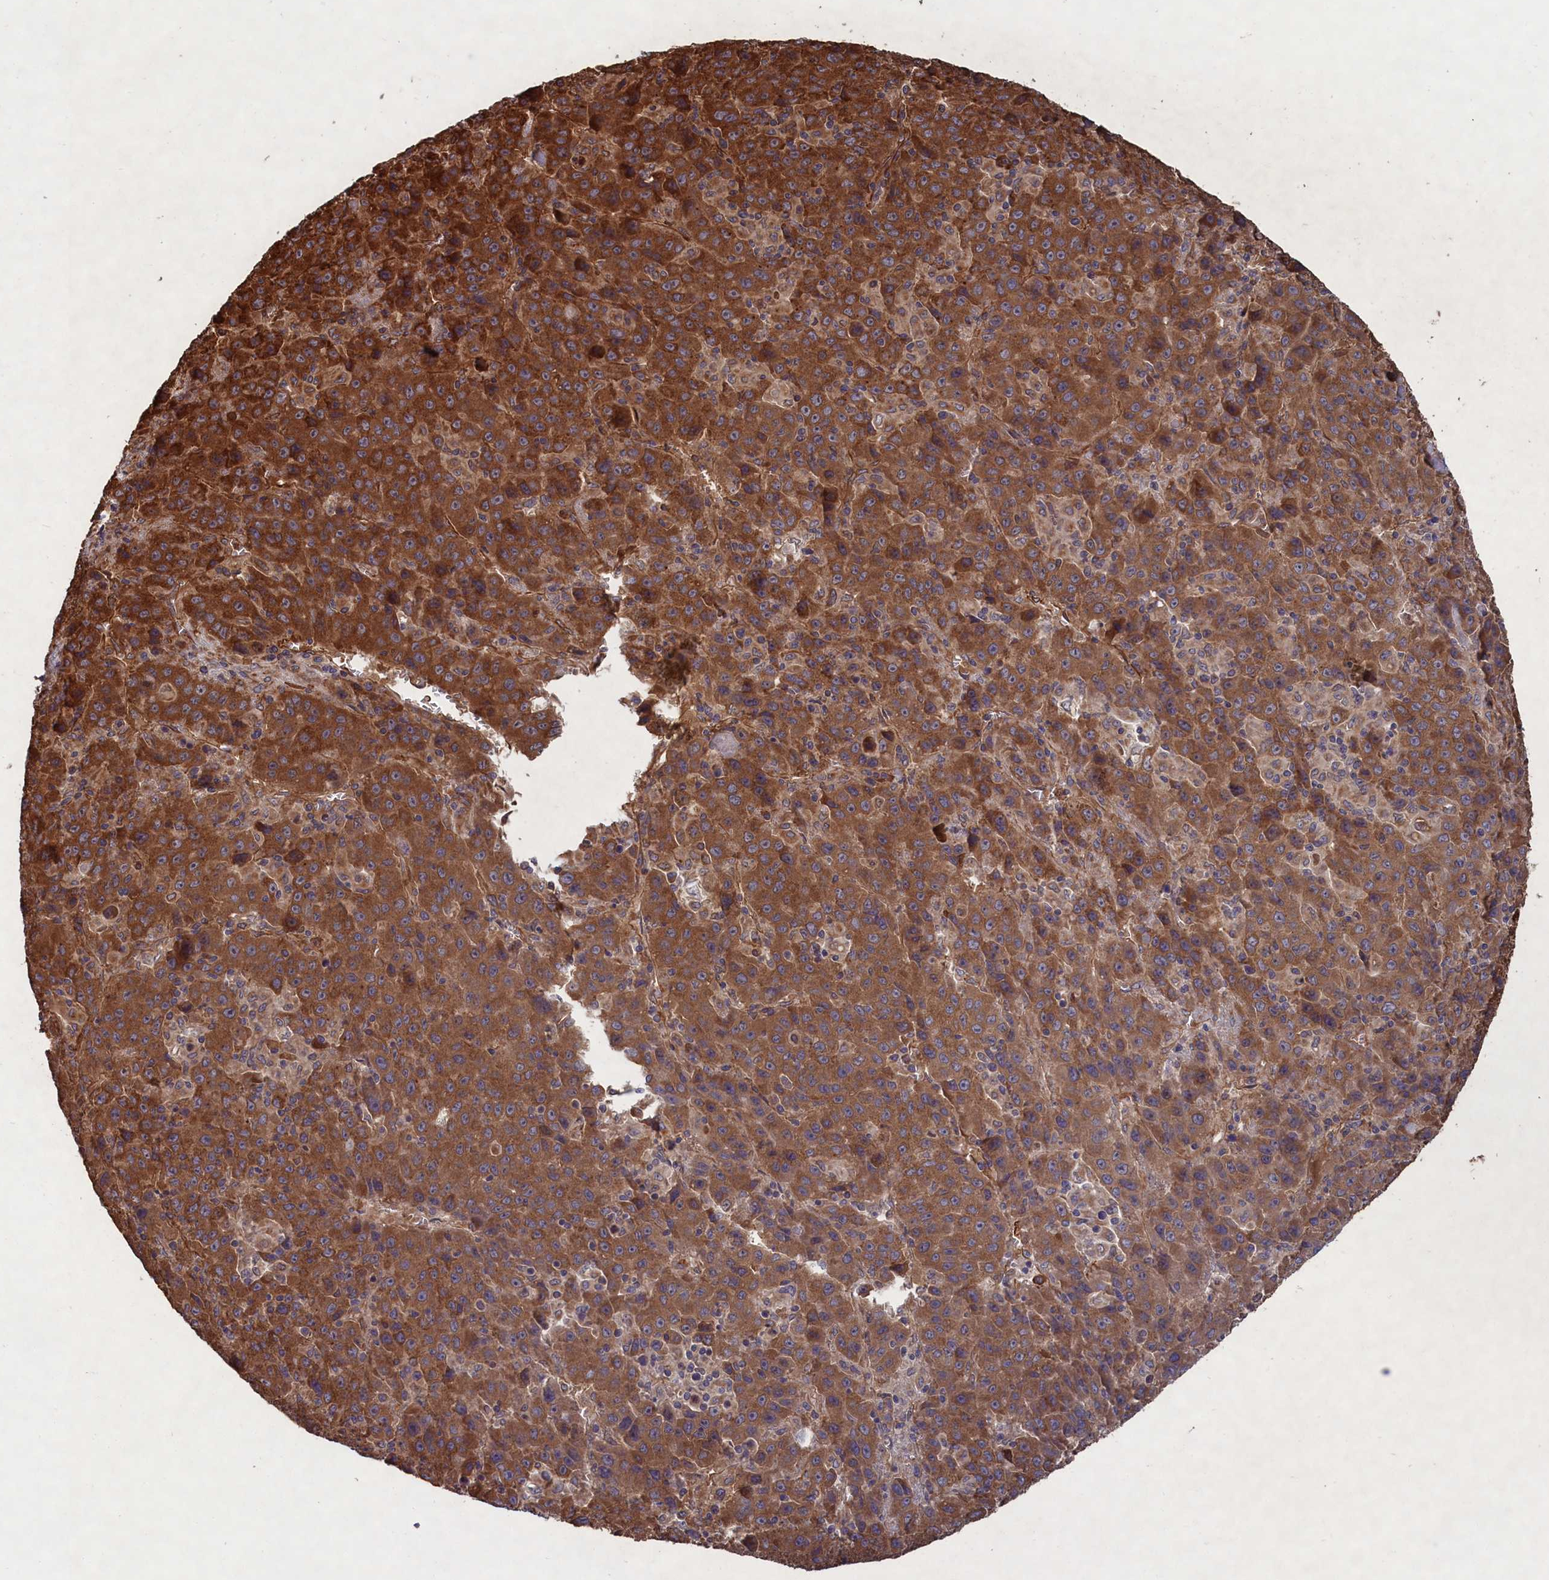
{"staining": {"intensity": "strong", "quantity": "25%-75%", "location": "cytoplasmic/membranous"}, "tissue": "liver cancer", "cell_type": "Tumor cells", "image_type": "cancer", "snomed": [{"axis": "morphology", "description": "Carcinoma, Hepatocellular, NOS"}, {"axis": "topography", "description": "Liver"}], "caption": "Hepatocellular carcinoma (liver) stained with a protein marker displays strong staining in tumor cells.", "gene": "CCDC124", "patient": {"sex": "female", "age": 53}}